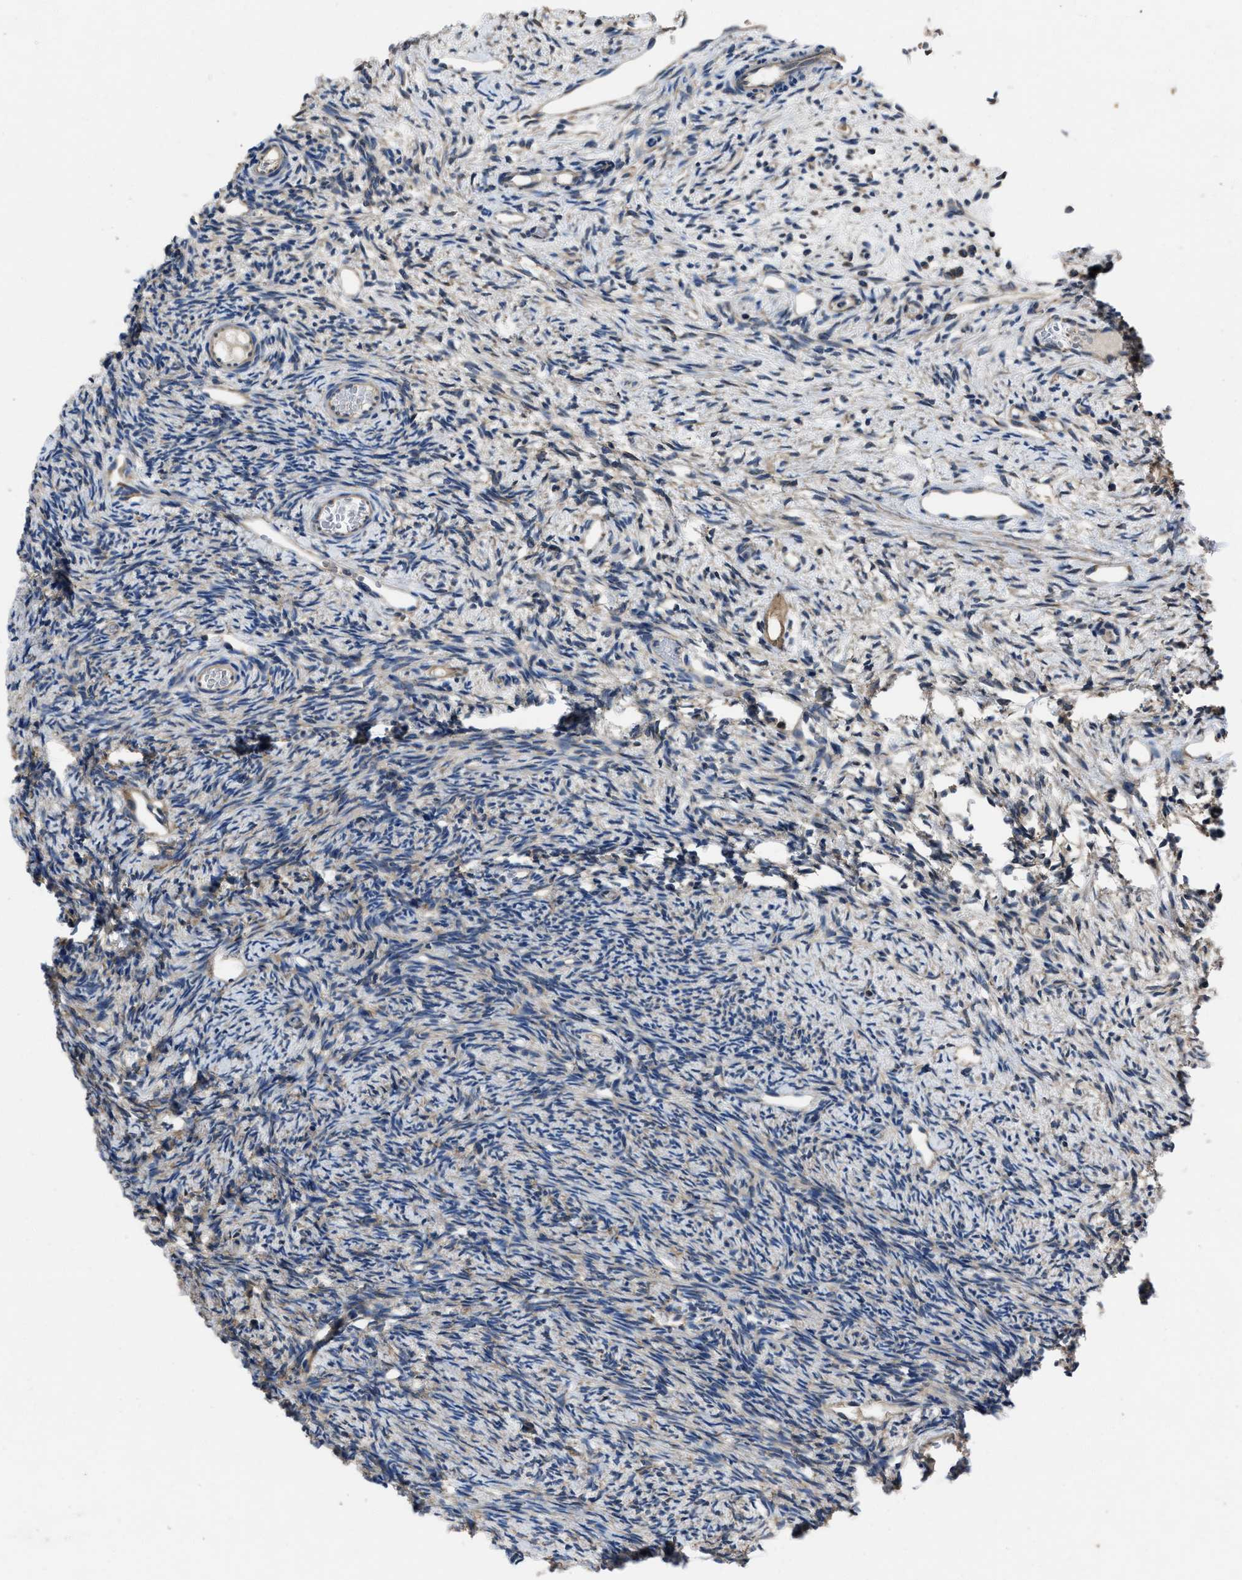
{"staining": {"intensity": "moderate", "quantity": ">75%", "location": "cytoplasmic/membranous"}, "tissue": "ovary", "cell_type": "Follicle cells", "image_type": "normal", "snomed": [{"axis": "morphology", "description": "Normal tissue, NOS"}, {"axis": "topography", "description": "Ovary"}], "caption": "IHC (DAB) staining of benign ovary demonstrates moderate cytoplasmic/membranous protein positivity in about >75% of follicle cells. Using DAB (3,3'-diaminobenzidine) (brown) and hematoxylin (blue) stains, captured at high magnification using brightfield microscopy.", "gene": "YARS1", "patient": {"sex": "female", "age": 33}}